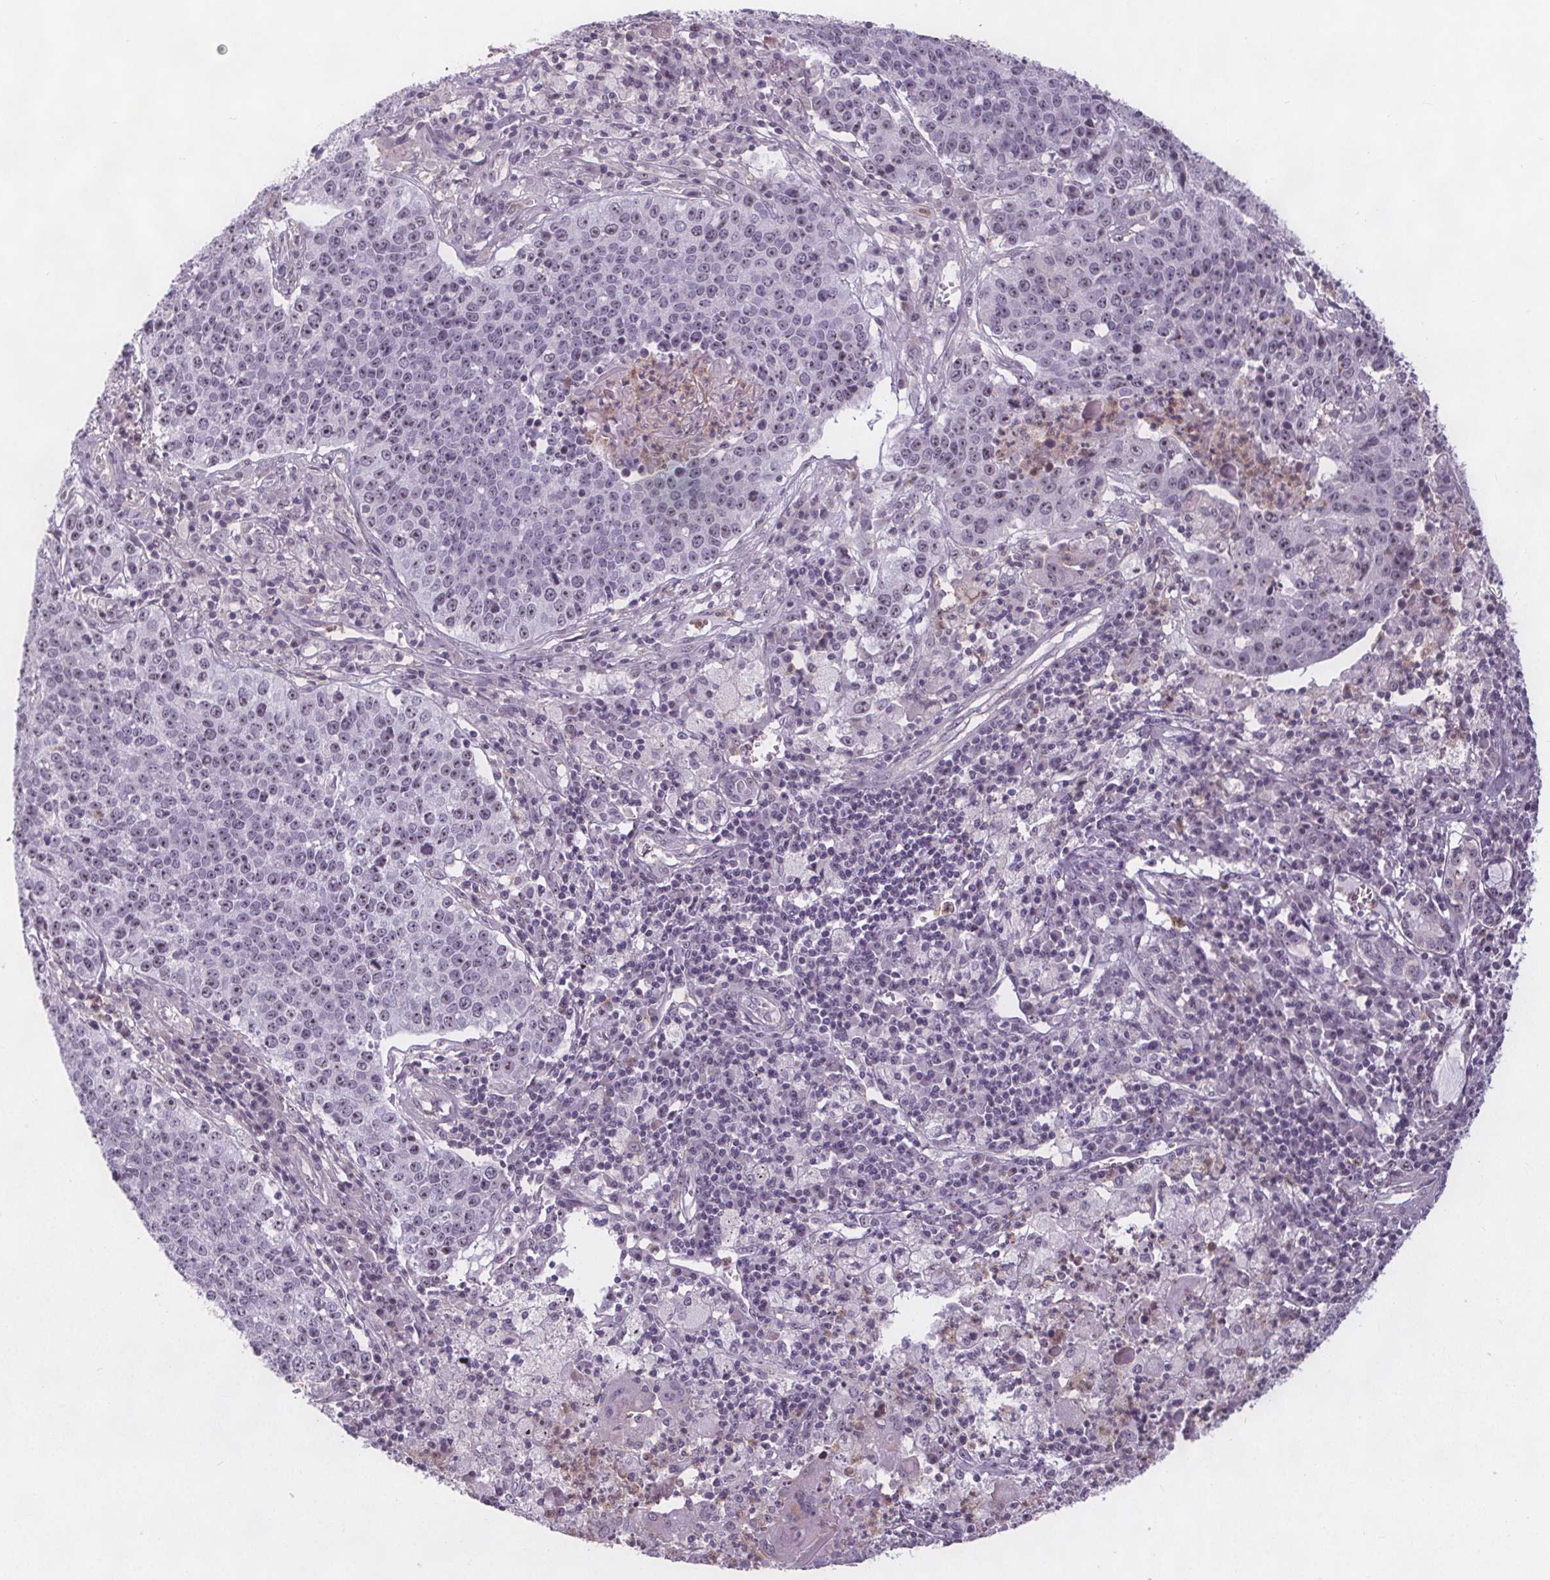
{"staining": {"intensity": "weak", "quantity": "<25%", "location": "nuclear"}, "tissue": "lung cancer", "cell_type": "Tumor cells", "image_type": "cancer", "snomed": [{"axis": "morphology", "description": "Squamous cell carcinoma, NOS"}, {"axis": "morphology", "description": "Squamous cell carcinoma, metastatic, NOS"}, {"axis": "topography", "description": "Lung"}, {"axis": "topography", "description": "Pleura, NOS"}], "caption": "This is an IHC photomicrograph of lung cancer. There is no expression in tumor cells.", "gene": "NOLC1", "patient": {"sex": "male", "age": 72}}